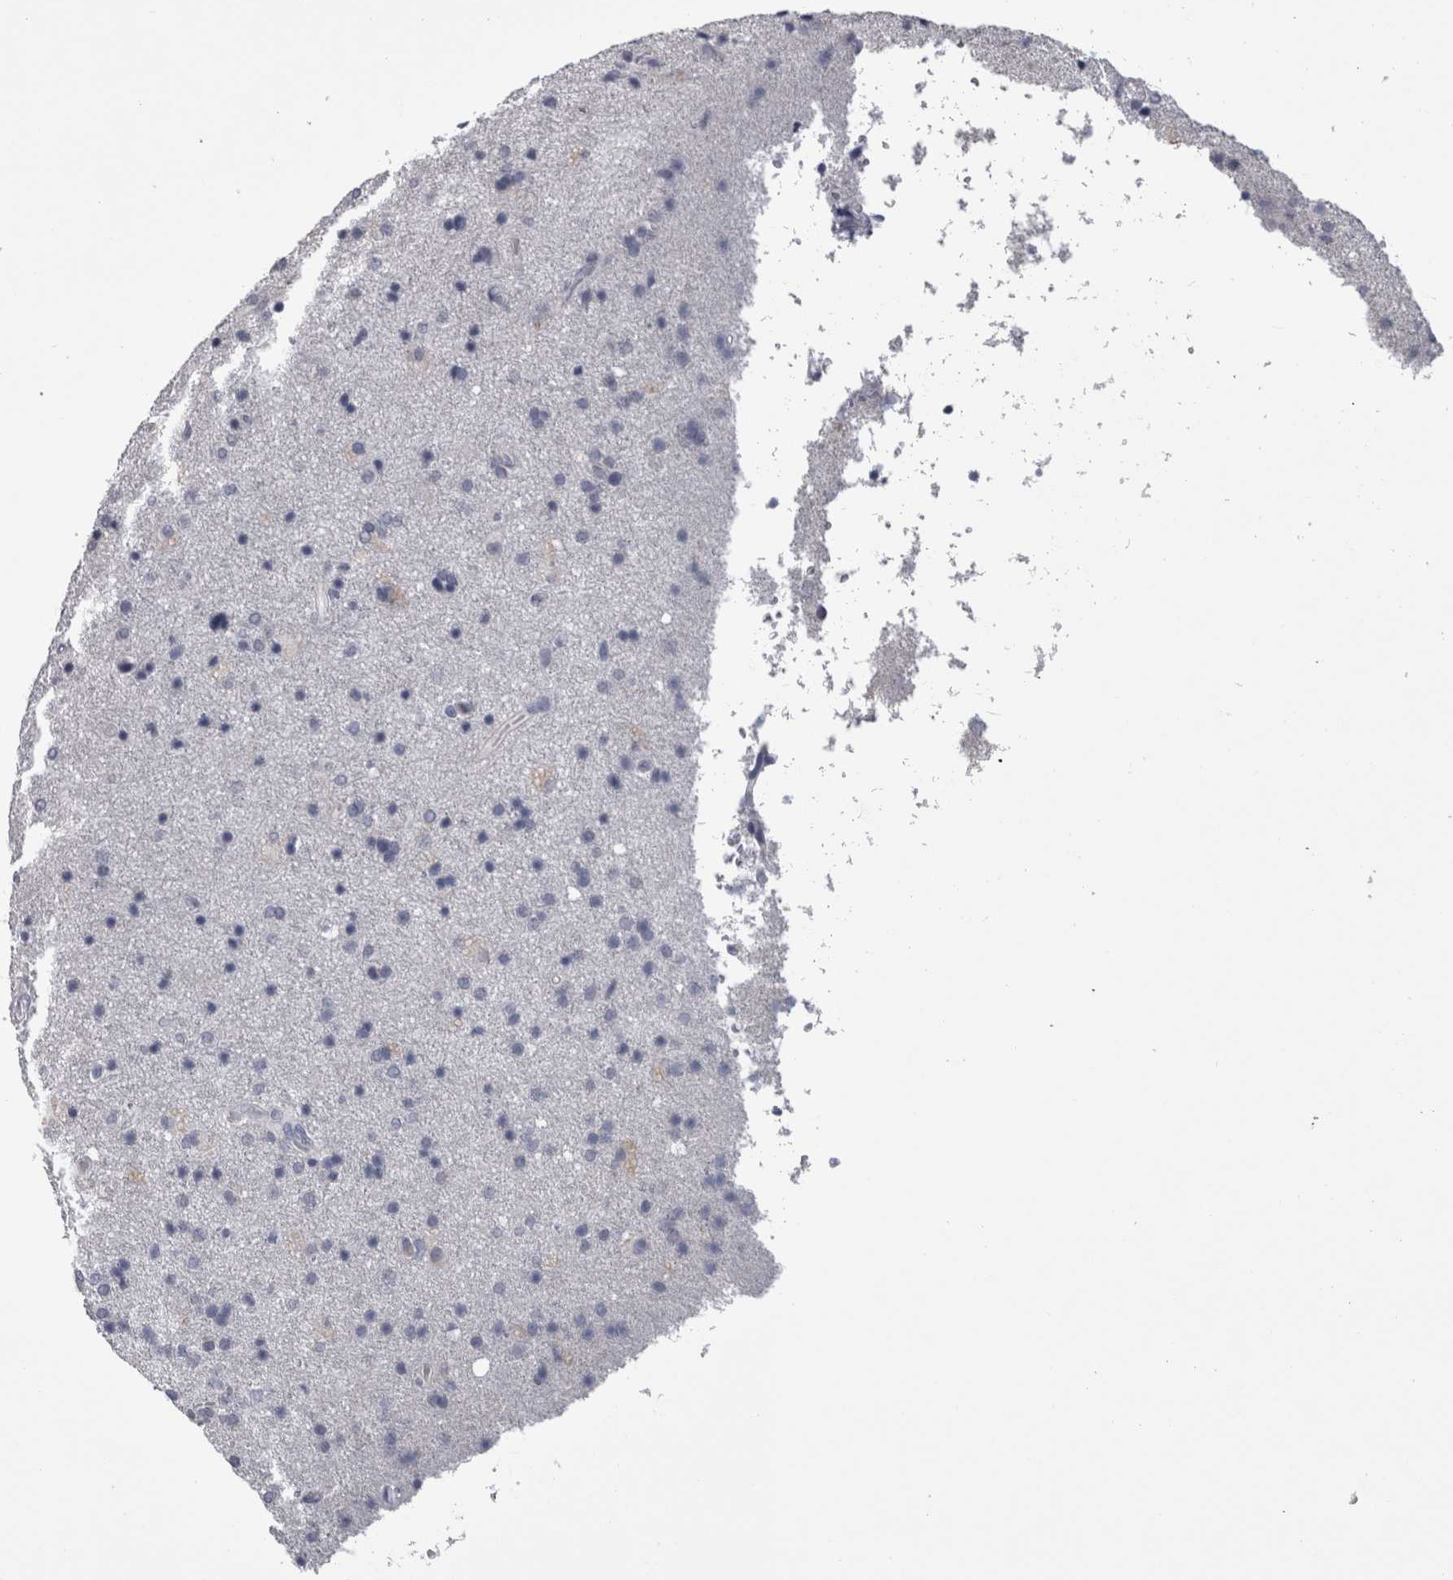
{"staining": {"intensity": "negative", "quantity": "none", "location": "none"}, "tissue": "glioma", "cell_type": "Tumor cells", "image_type": "cancer", "snomed": [{"axis": "morphology", "description": "Glioma, malignant, High grade"}, {"axis": "topography", "description": "Brain"}], "caption": "High power microscopy image of an immunohistochemistry image of malignant glioma (high-grade), revealing no significant expression in tumor cells. (DAB IHC, high magnification).", "gene": "AFMID", "patient": {"sex": "male", "age": 72}}